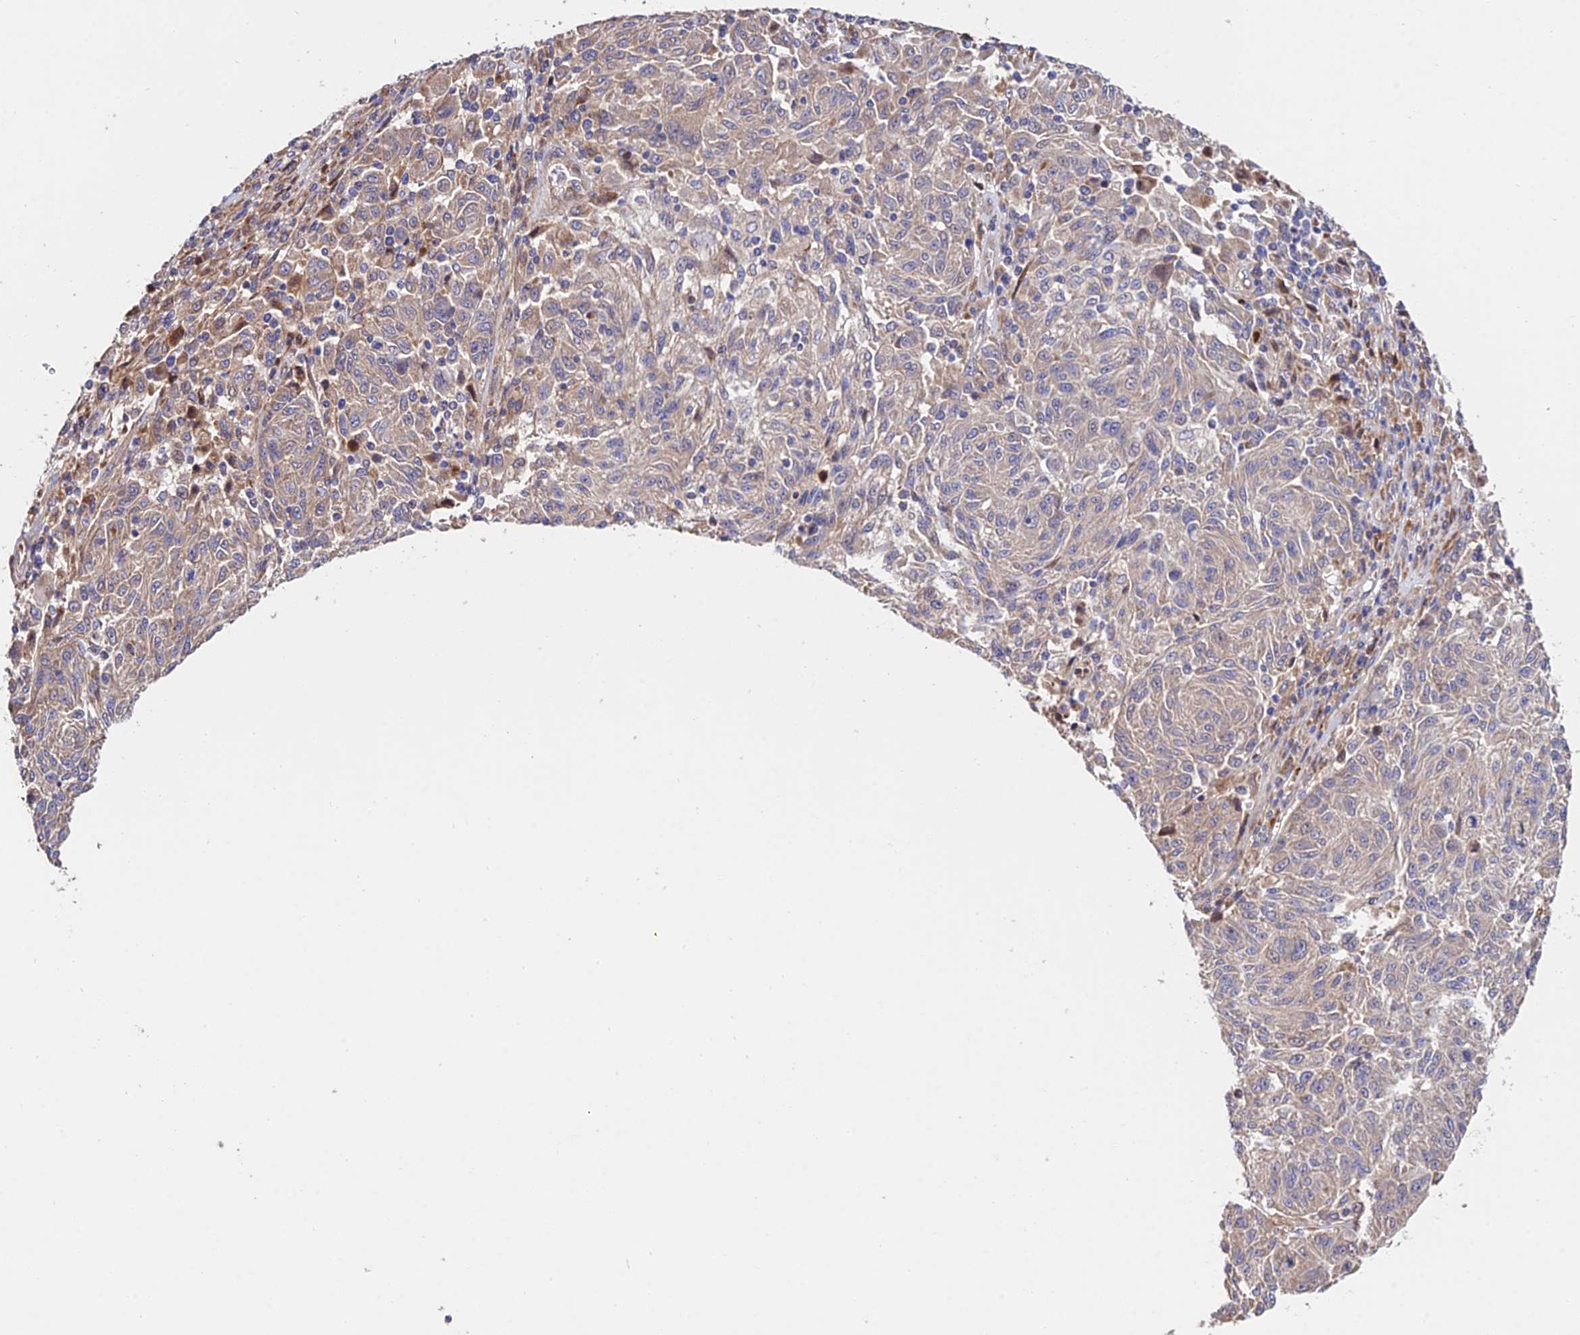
{"staining": {"intensity": "weak", "quantity": "25%-75%", "location": "cytoplasmic/membranous"}, "tissue": "melanoma", "cell_type": "Tumor cells", "image_type": "cancer", "snomed": [{"axis": "morphology", "description": "Malignant melanoma, NOS"}, {"axis": "topography", "description": "Skin"}], "caption": "Weak cytoplasmic/membranous expression is seen in approximately 25%-75% of tumor cells in melanoma.", "gene": "CDC37L1", "patient": {"sex": "male", "age": 53}}